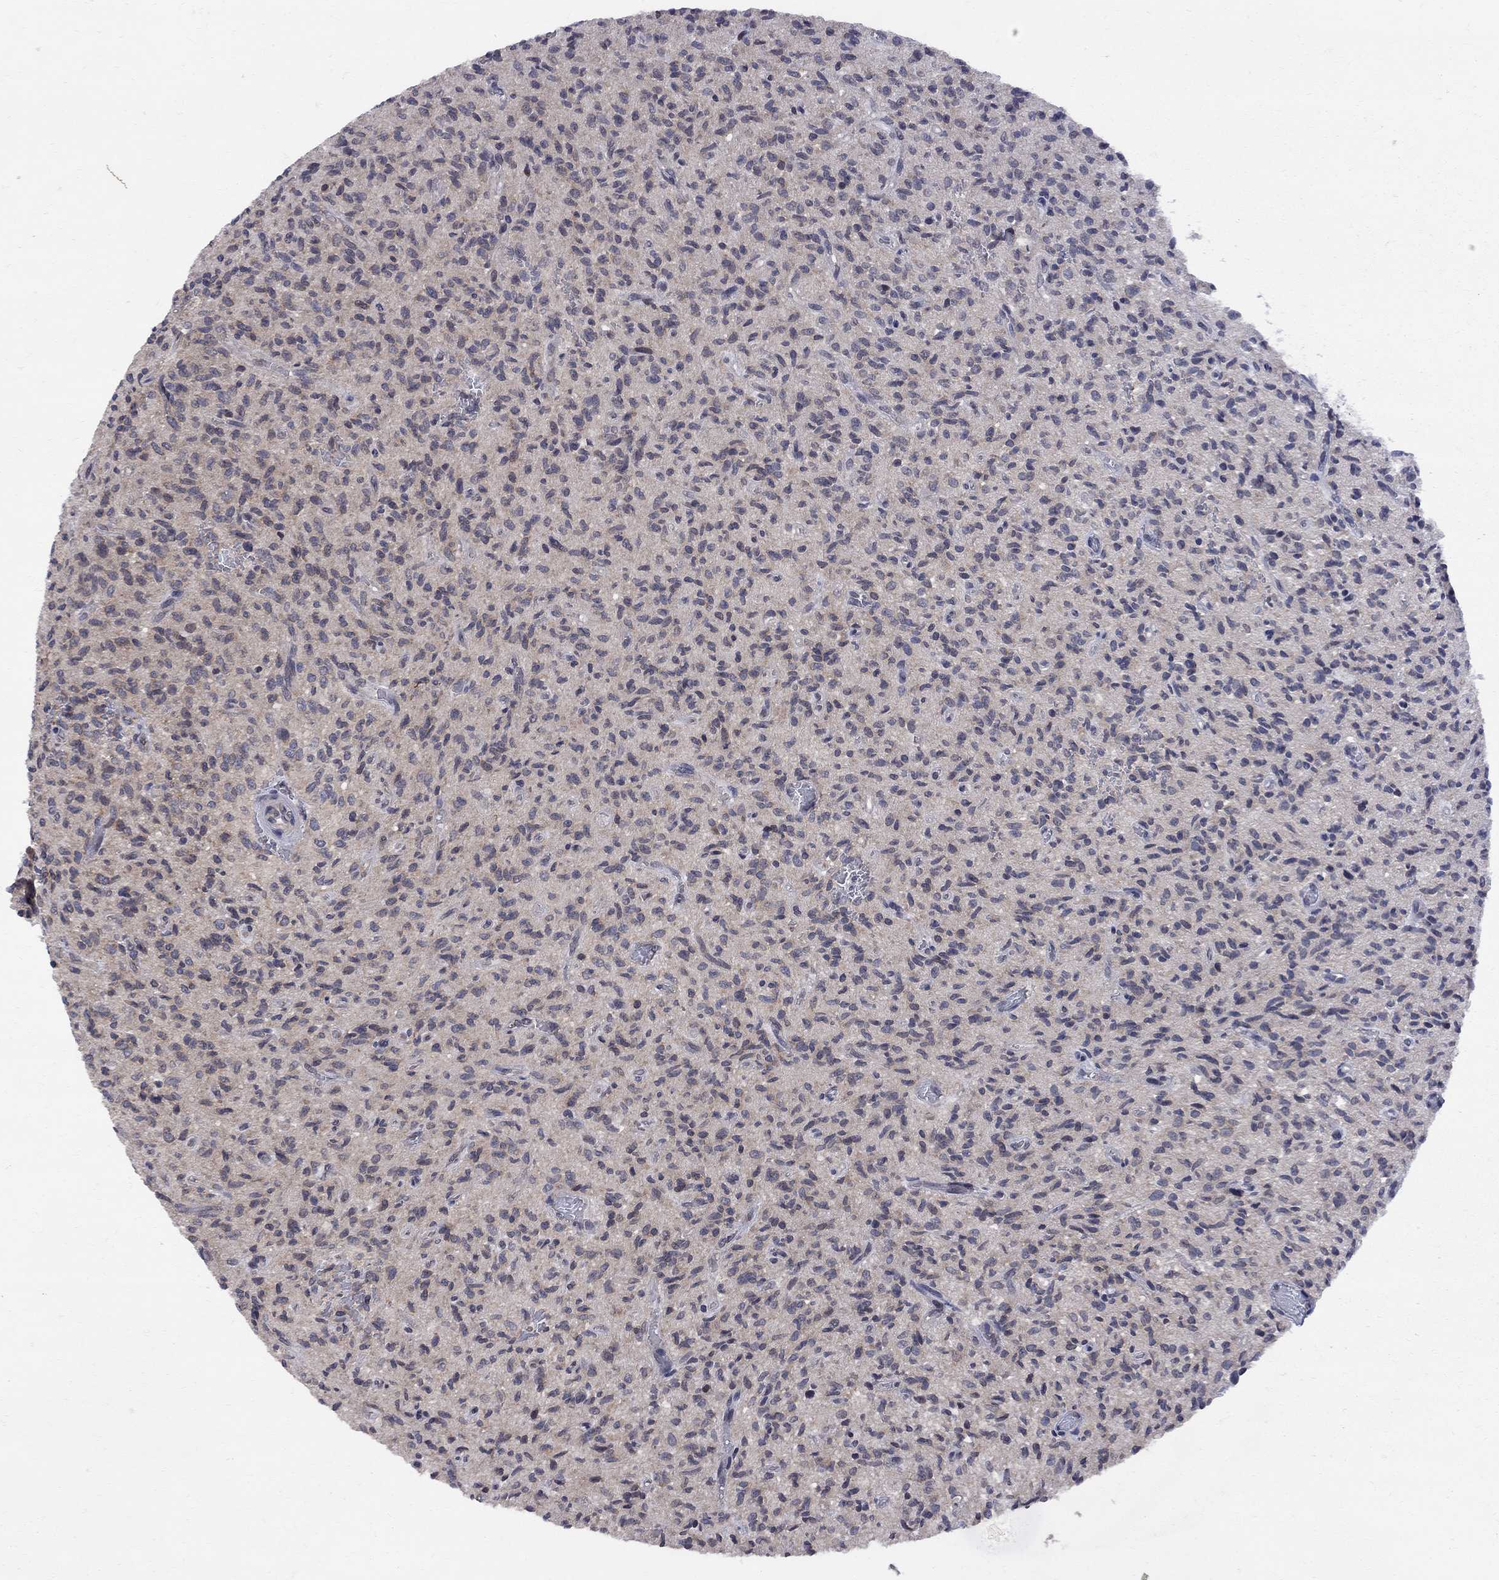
{"staining": {"intensity": "weak", "quantity": "<25%", "location": "cytoplasmic/membranous"}, "tissue": "glioma", "cell_type": "Tumor cells", "image_type": "cancer", "snomed": [{"axis": "morphology", "description": "Glioma, malignant, High grade"}, {"axis": "topography", "description": "Brain"}], "caption": "Immunohistochemical staining of human glioma shows no significant expression in tumor cells.", "gene": "CNOT11", "patient": {"sex": "male", "age": 64}}